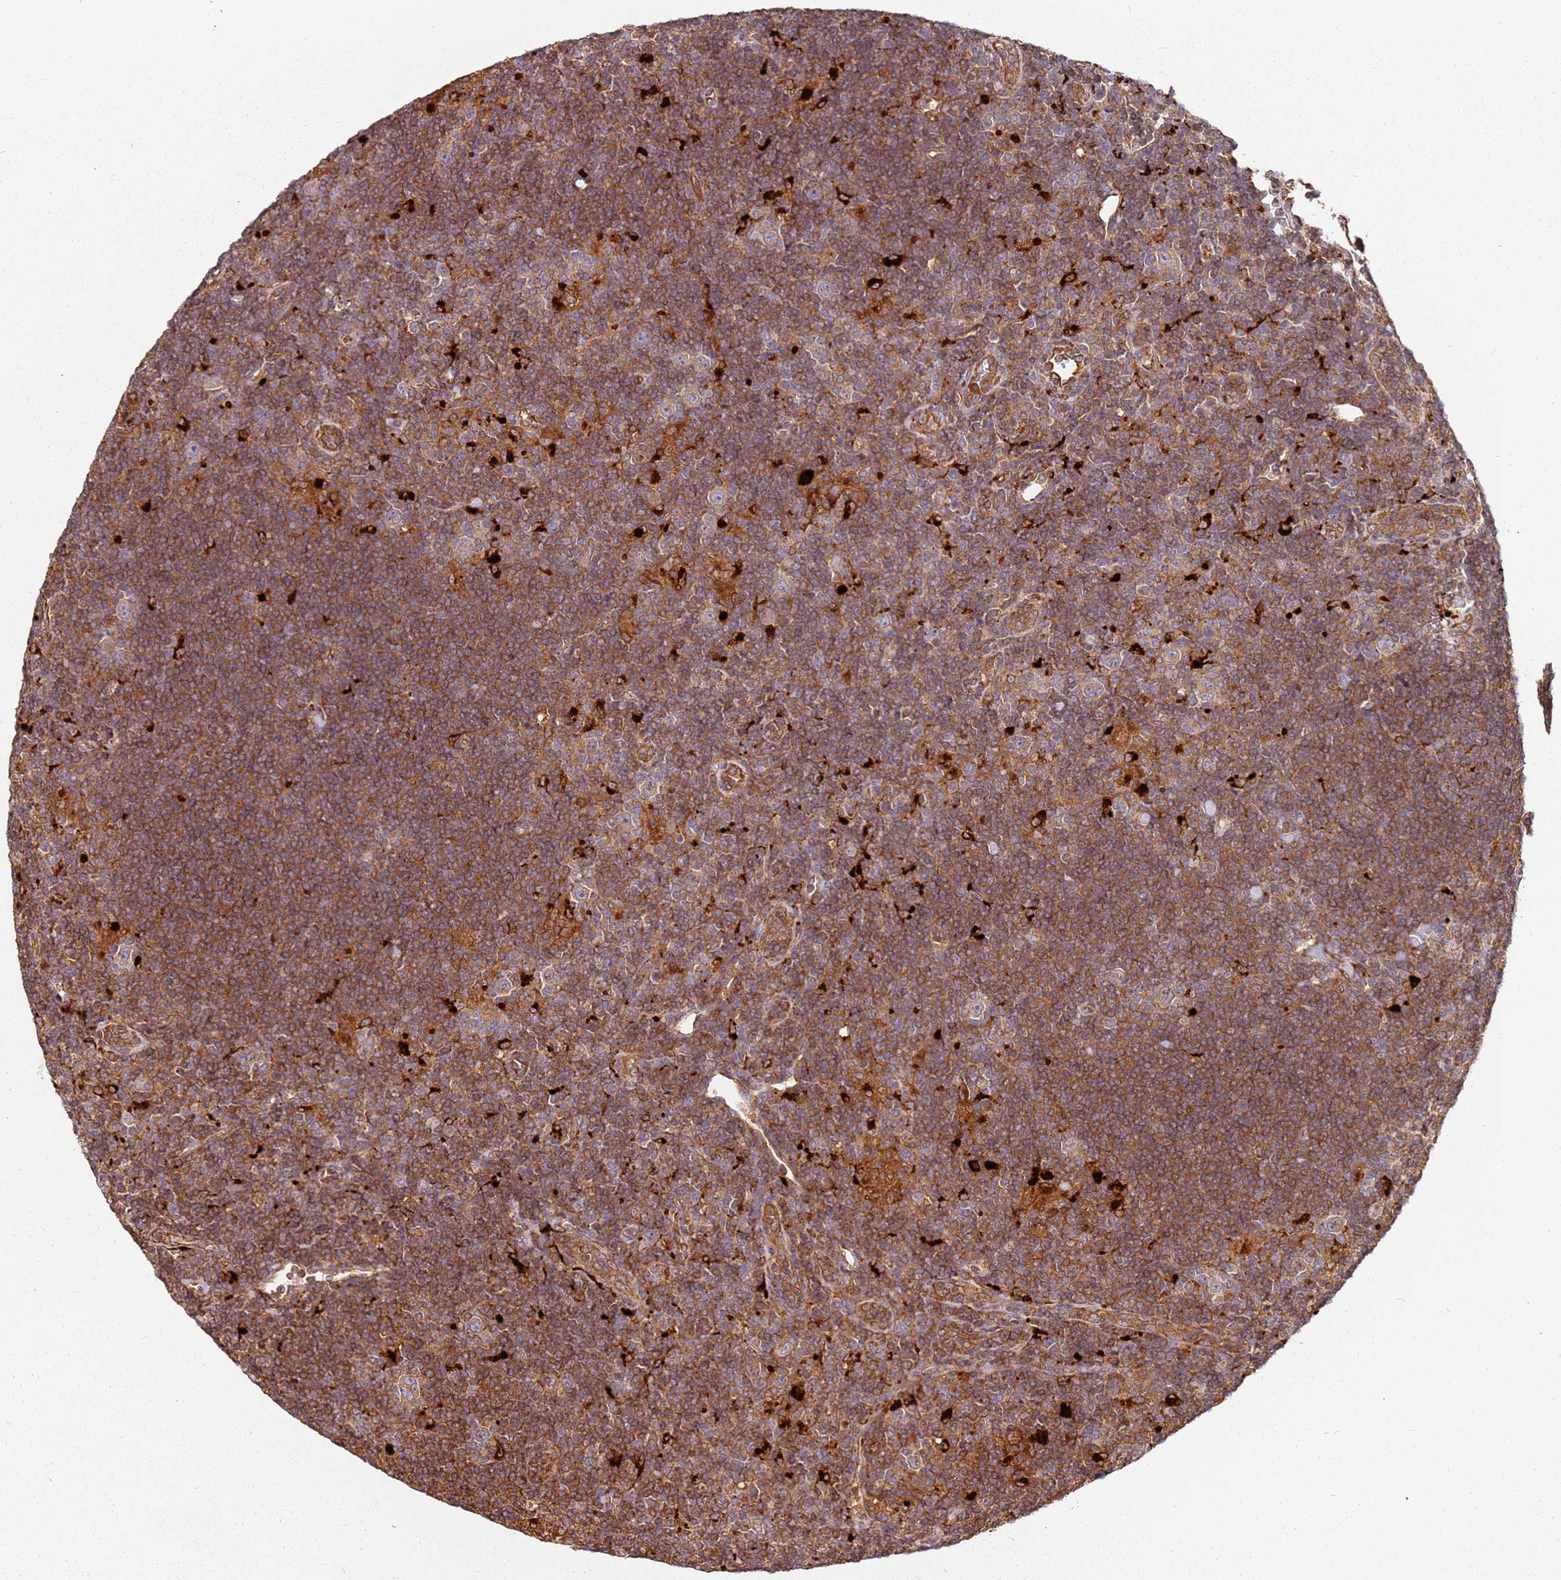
{"staining": {"intensity": "weak", "quantity": "25%-75%", "location": "cytoplasmic/membranous"}, "tissue": "lymphoma", "cell_type": "Tumor cells", "image_type": "cancer", "snomed": [{"axis": "morphology", "description": "Hodgkin's disease, NOS"}, {"axis": "topography", "description": "Lymph node"}], "caption": "Immunohistochemical staining of human Hodgkin's disease displays low levels of weak cytoplasmic/membranous staining in about 25%-75% of tumor cells.", "gene": "SCGB2B2", "patient": {"sex": "female", "age": 57}}